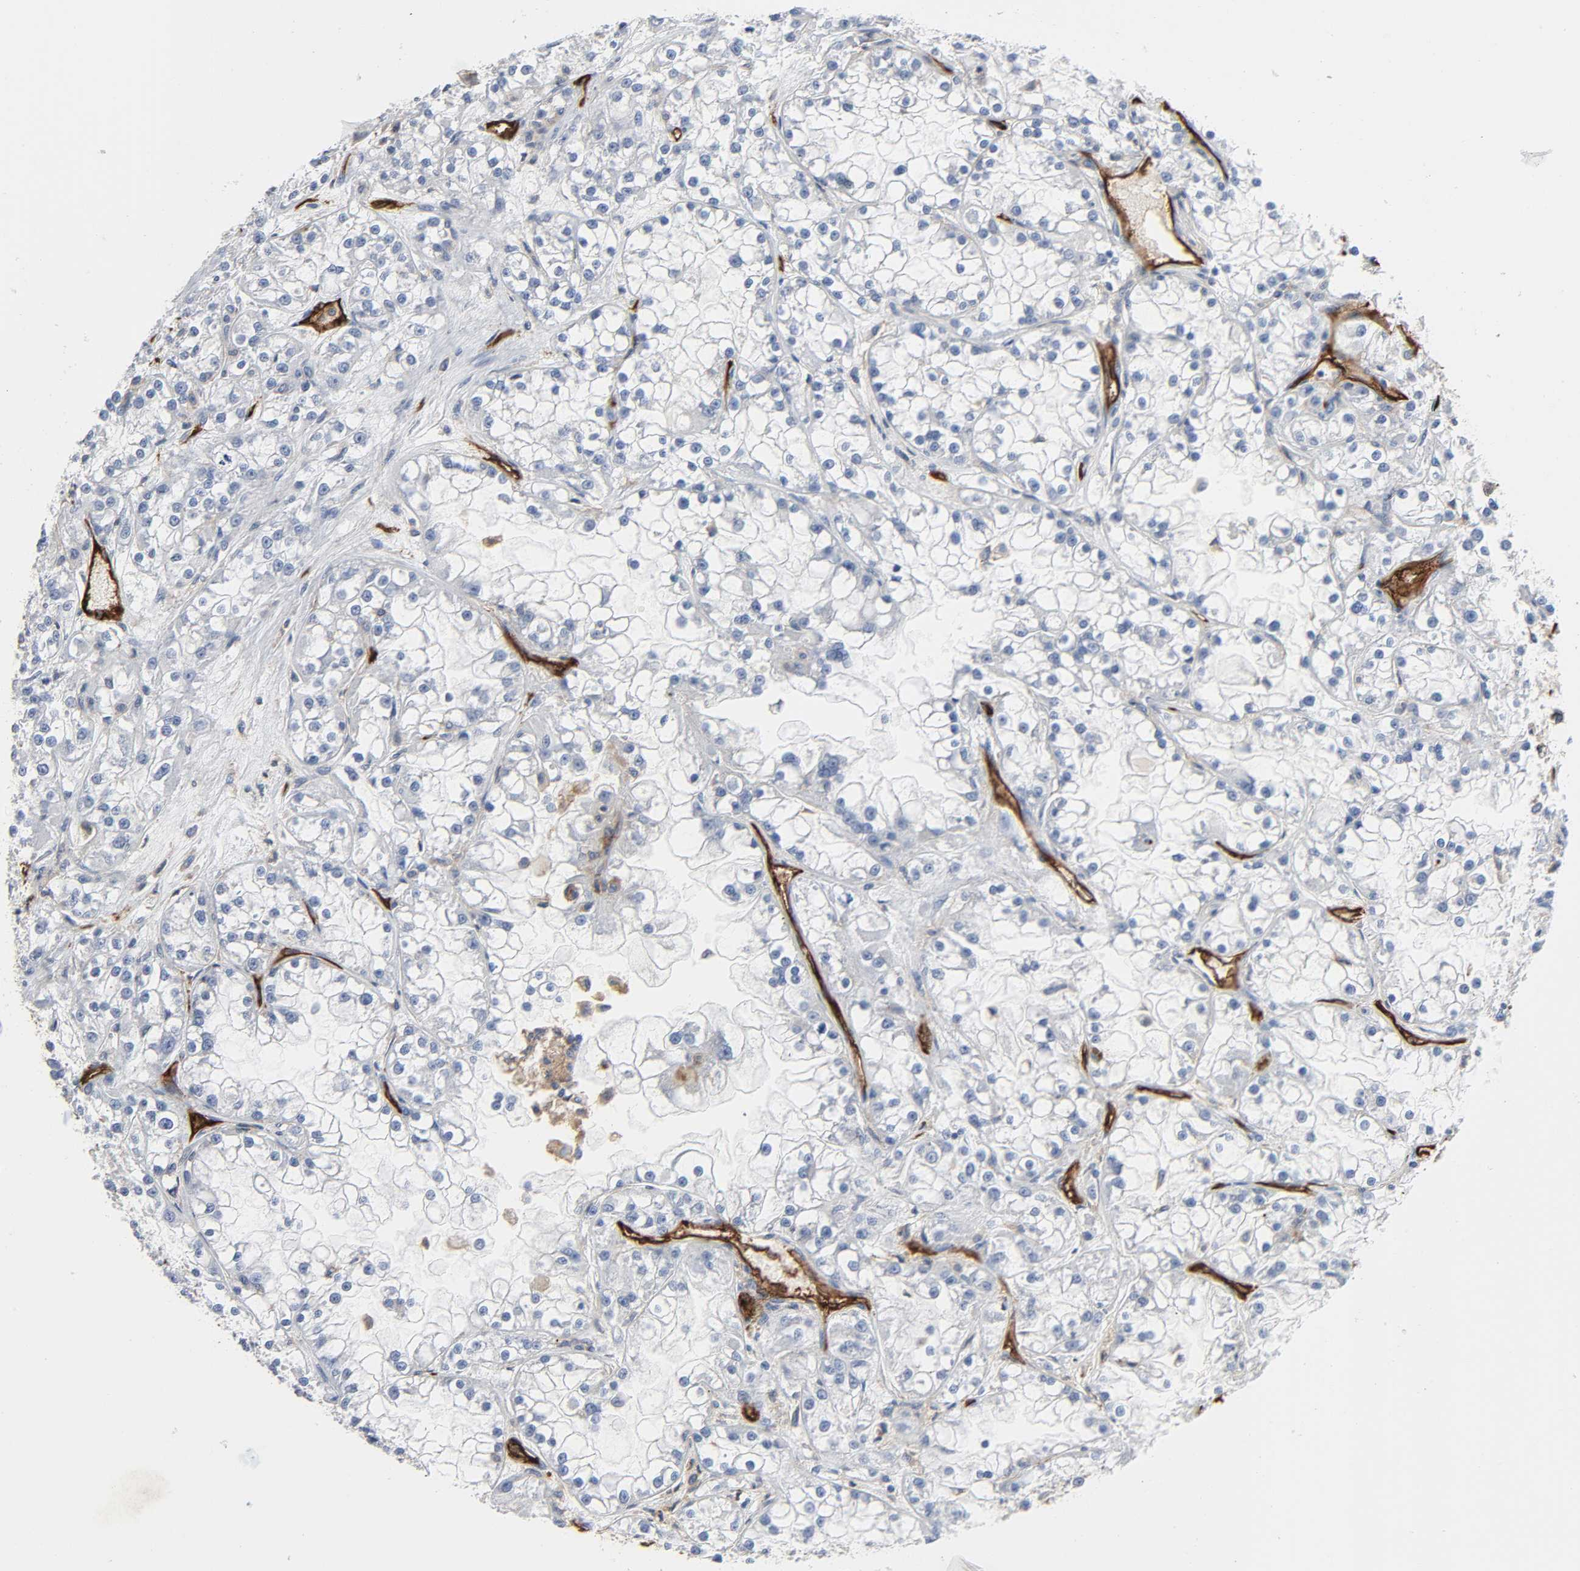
{"staining": {"intensity": "negative", "quantity": "none", "location": "none"}, "tissue": "renal cancer", "cell_type": "Tumor cells", "image_type": "cancer", "snomed": [{"axis": "morphology", "description": "Adenocarcinoma, NOS"}, {"axis": "topography", "description": "Kidney"}], "caption": "Immunohistochemical staining of renal cancer exhibits no significant staining in tumor cells.", "gene": "PECAM1", "patient": {"sex": "female", "age": 52}}